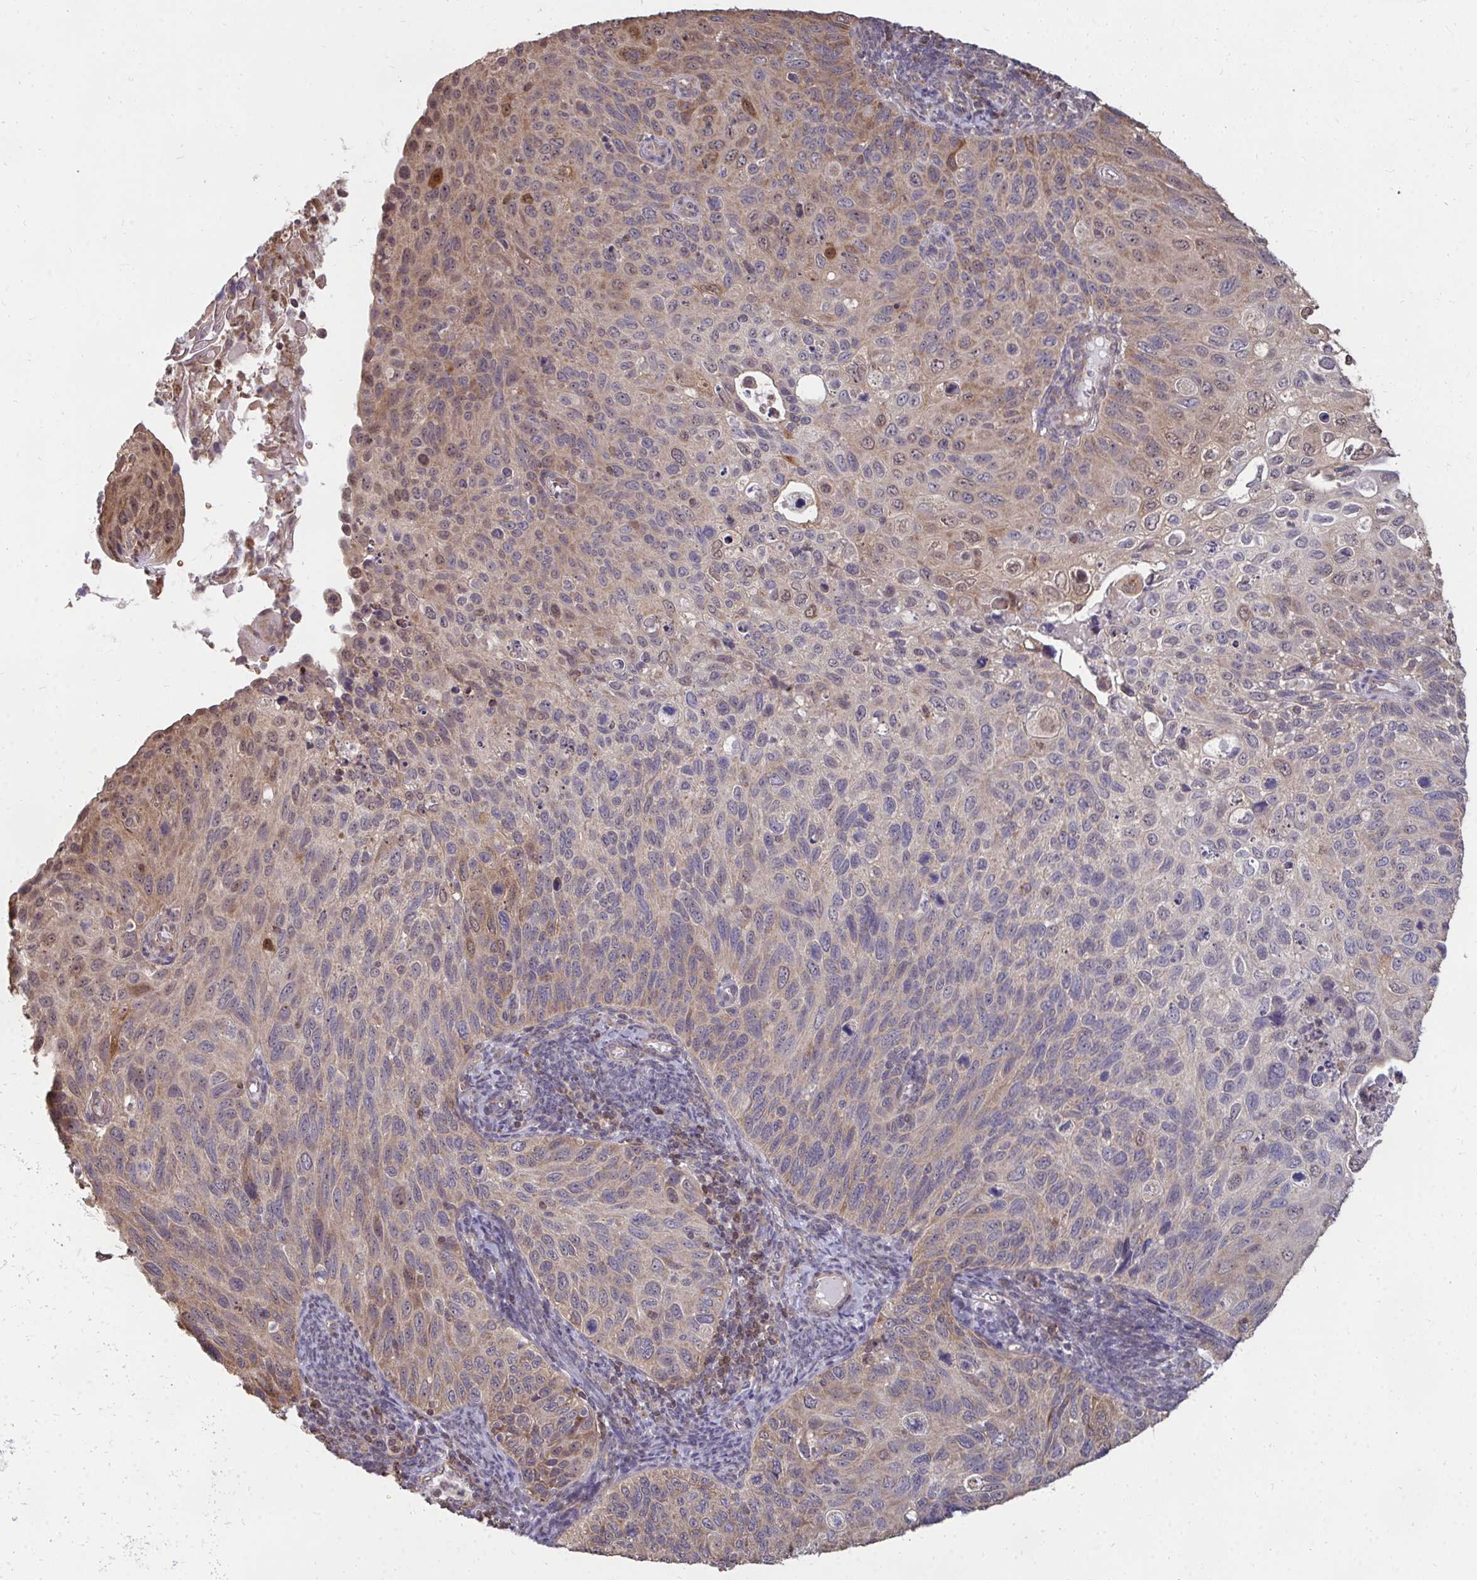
{"staining": {"intensity": "weak", "quantity": "<25%", "location": "cytoplasmic/membranous"}, "tissue": "cervical cancer", "cell_type": "Tumor cells", "image_type": "cancer", "snomed": [{"axis": "morphology", "description": "Squamous cell carcinoma, NOS"}, {"axis": "topography", "description": "Cervix"}], "caption": "IHC of human squamous cell carcinoma (cervical) reveals no positivity in tumor cells.", "gene": "DNAJA2", "patient": {"sex": "female", "age": 70}}